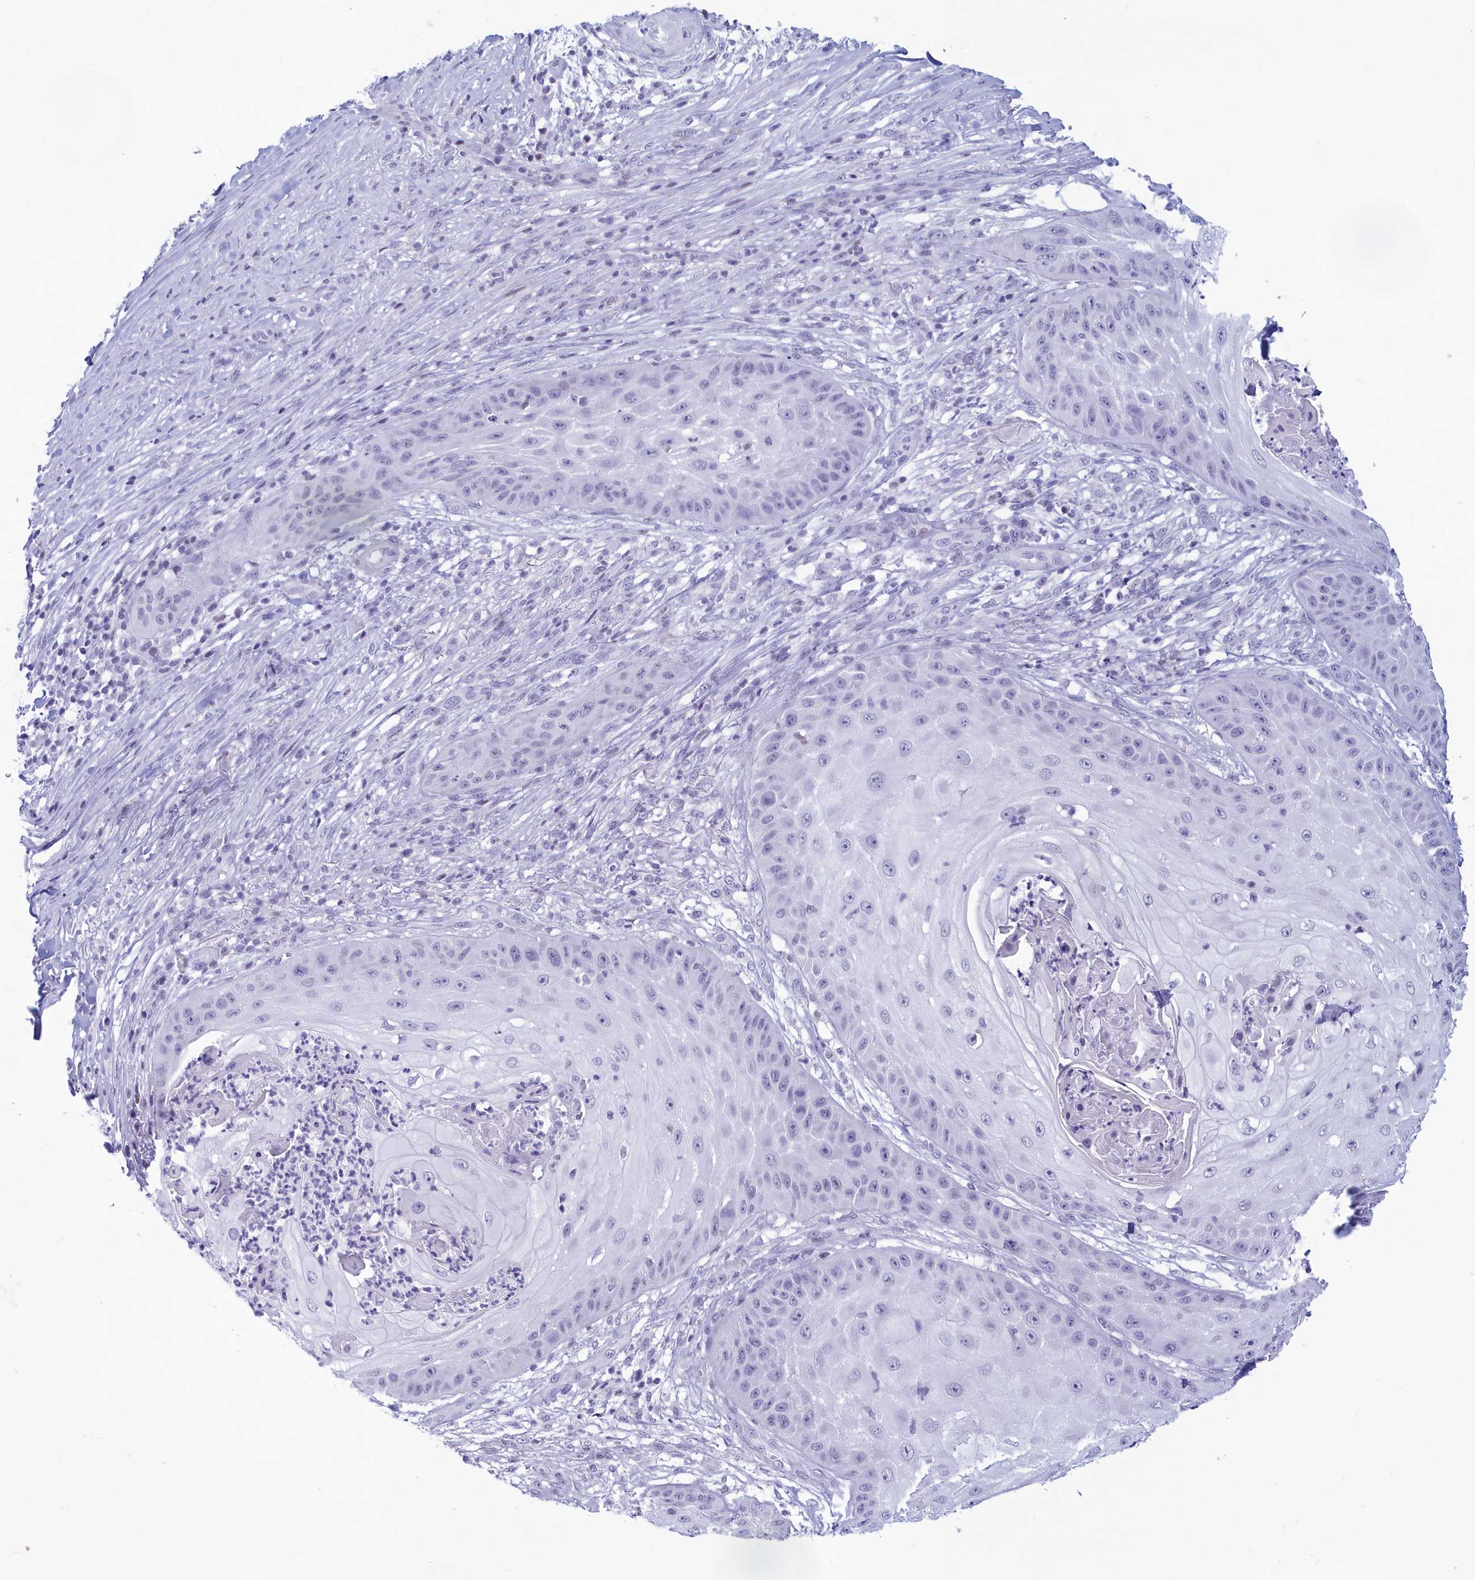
{"staining": {"intensity": "negative", "quantity": "none", "location": "none"}, "tissue": "skin cancer", "cell_type": "Tumor cells", "image_type": "cancer", "snomed": [{"axis": "morphology", "description": "Squamous cell carcinoma, NOS"}, {"axis": "topography", "description": "Skin"}], "caption": "Tumor cells are negative for protein expression in human skin cancer.", "gene": "SNX20", "patient": {"sex": "male", "age": 70}}